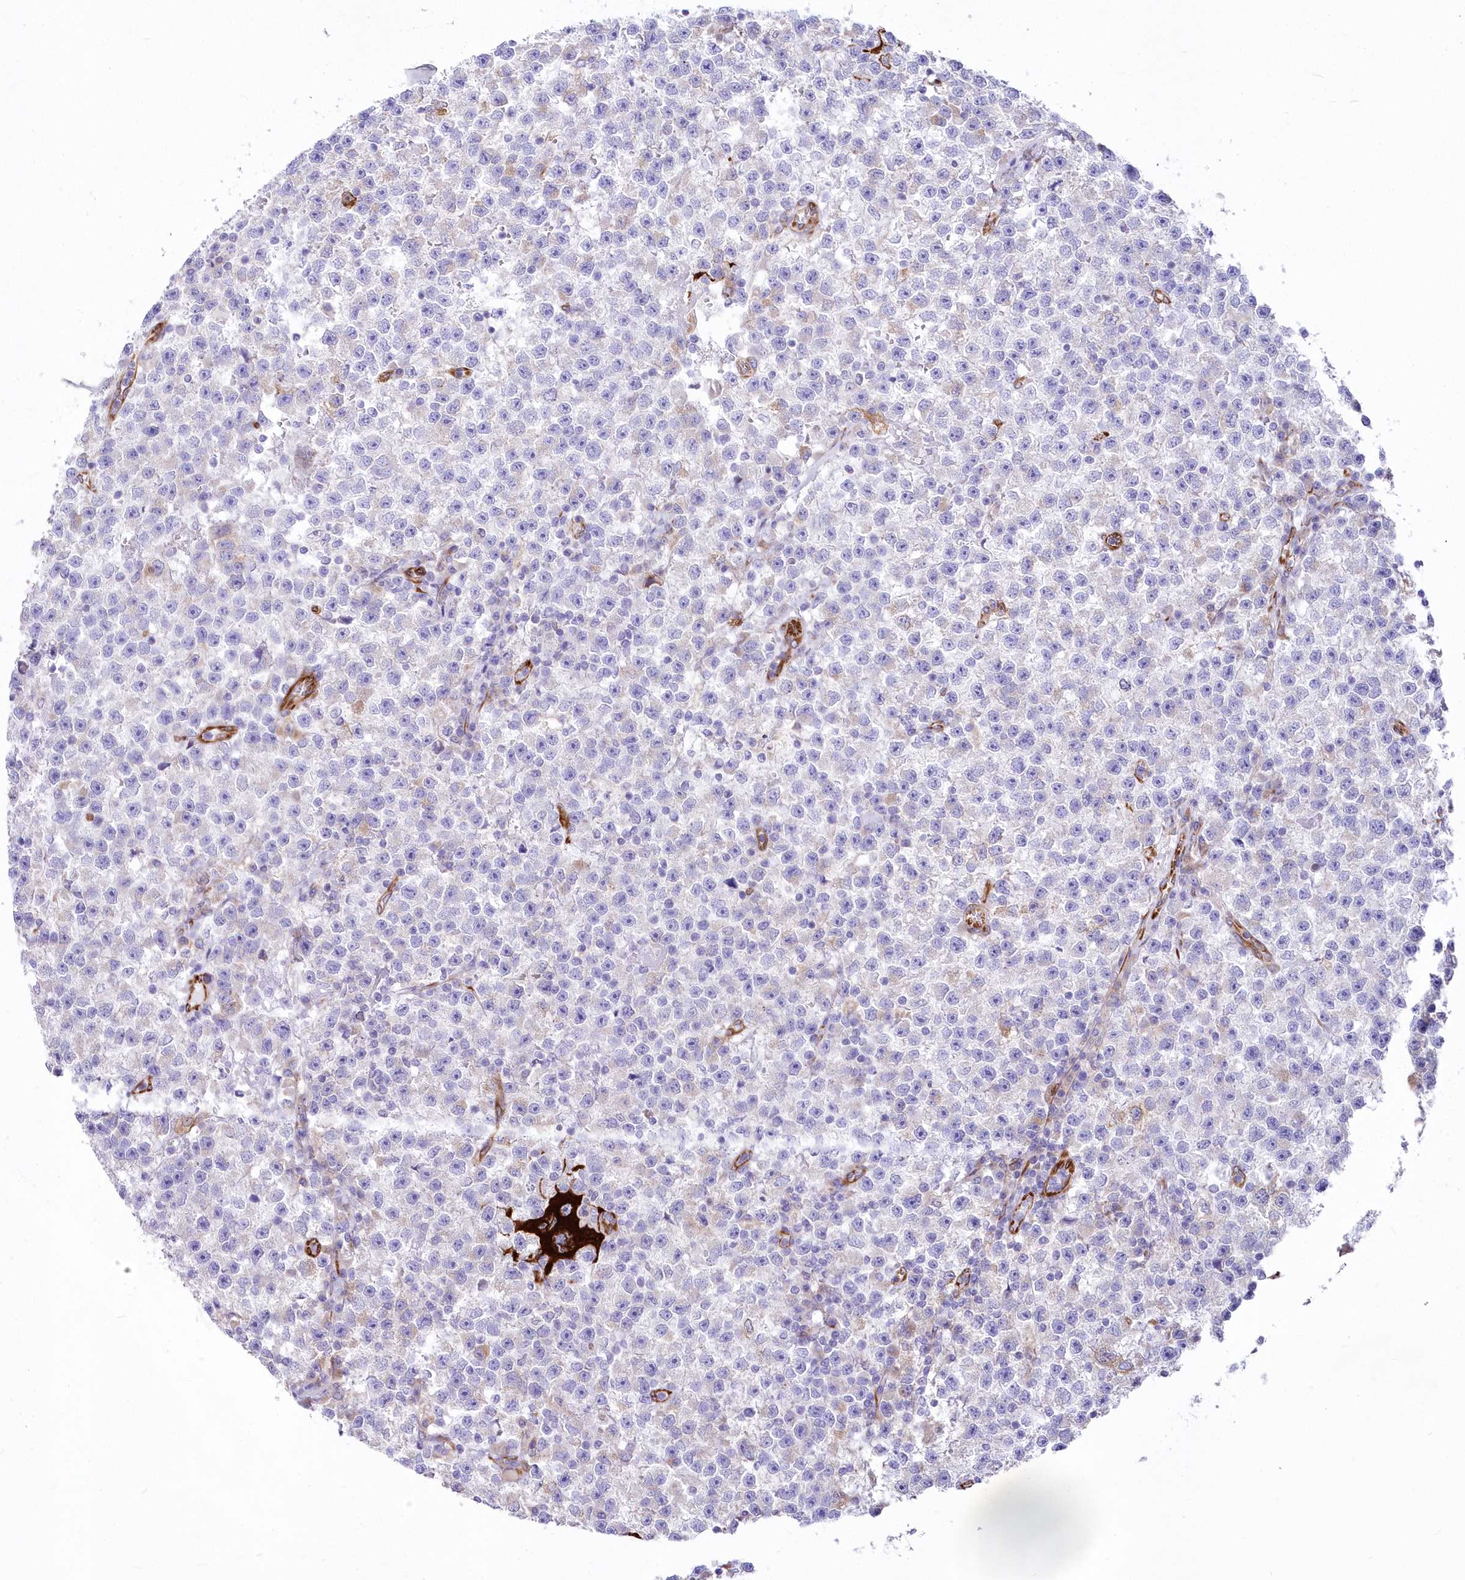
{"staining": {"intensity": "negative", "quantity": "none", "location": "none"}, "tissue": "testis cancer", "cell_type": "Tumor cells", "image_type": "cancer", "snomed": [{"axis": "morphology", "description": "Seminoma, NOS"}, {"axis": "topography", "description": "Testis"}], "caption": "A histopathology image of seminoma (testis) stained for a protein displays no brown staining in tumor cells.", "gene": "YTHDC2", "patient": {"sex": "male", "age": 22}}